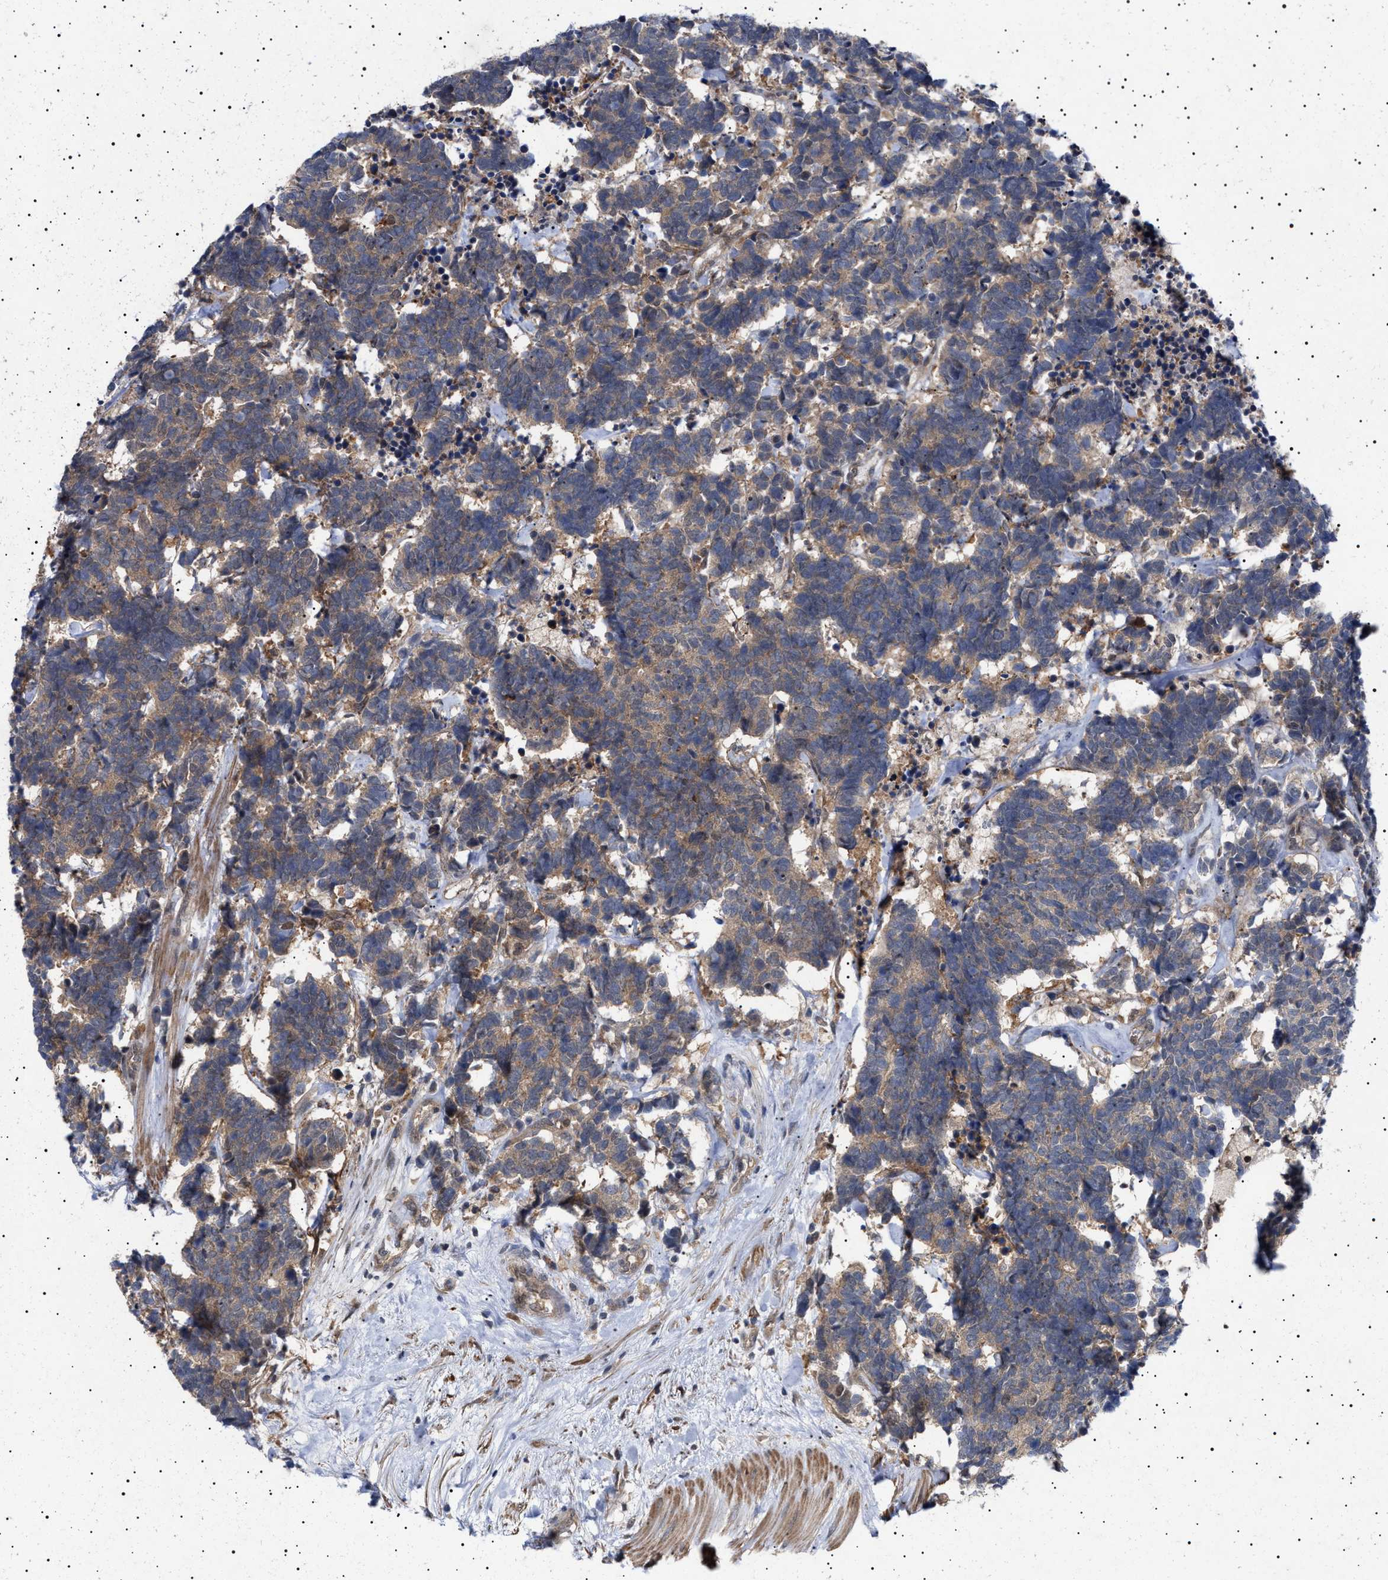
{"staining": {"intensity": "weak", "quantity": ">75%", "location": "cytoplasmic/membranous"}, "tissue": "carcinoid", "cell_type": "Tumor cells", "image_type": "cancer", "snomed": [{"axis": "morphology", "description": "Carcinoma, NOS"}, {"axis": "morphology", "description": "Carcinoid, malignant, NOS"}, {"axis": "topography", "description": "Urinary bladder"}], "caption": "A high-resolution image shows immunohistochemistry (IHC) staining of carcinoid, which reveals weak cytoplasmic/membranous expression in about >75% of tumor cells.", "gene": "NPLOC4", "patient": {"sex": "male", "age": 57}}